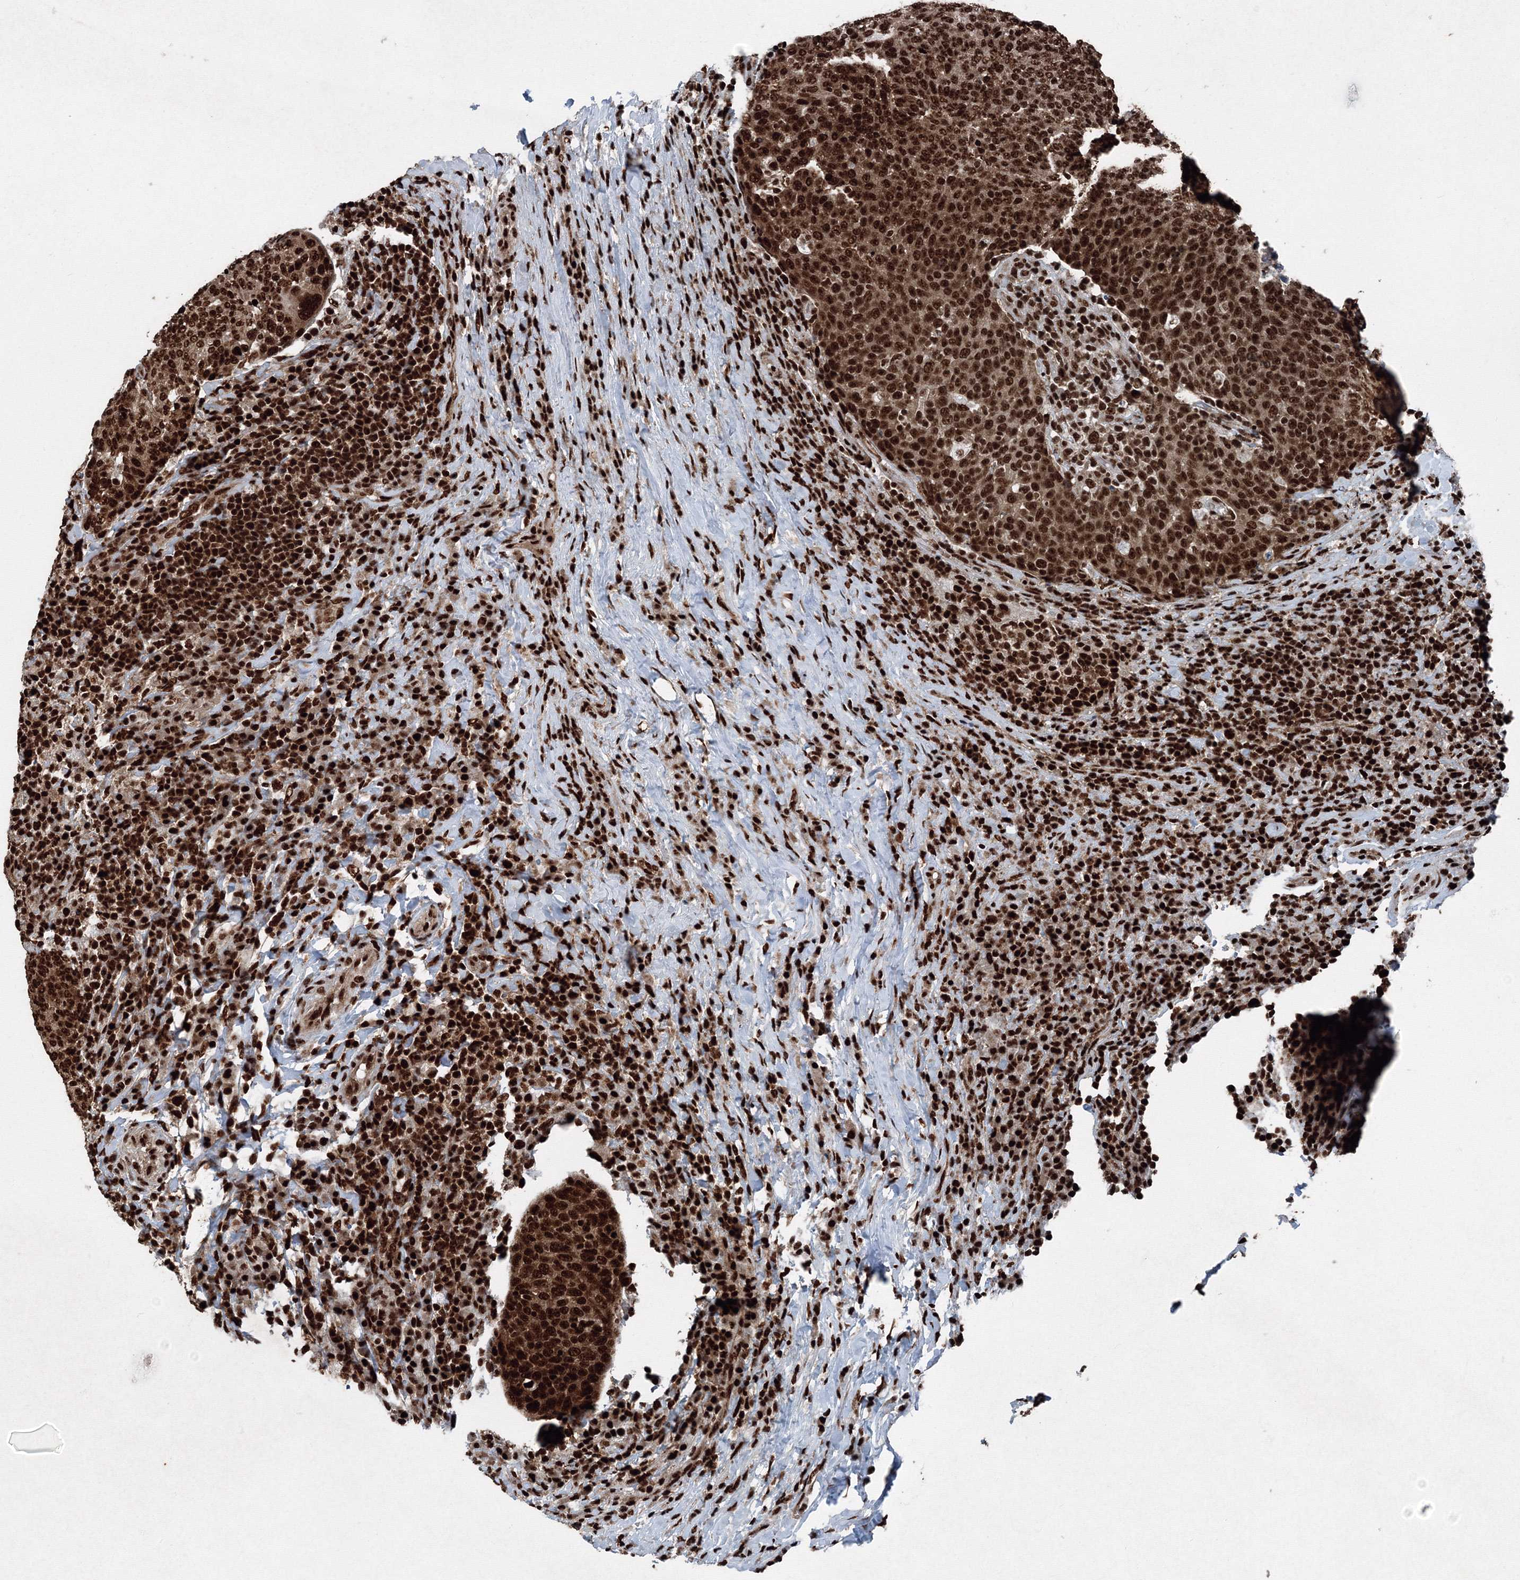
{"staining": {"intensity": "strong", "quantity": ">75%", "location": "nuclear"}, "tissue": "head and neck cancer", "cell_type": "Tumor cells", "image_type": "cancer", "snomed": [{"axis": "morphology", "description": "Squamous cell carcinoma, NOS"}, {"axis": "morphology", "description": "Squamous cell carcinoma, metastatic, NOS"}, {"axis": "topography", "description": "Lymph node"}, {"axis": "topography", "description": "Head-Neck"}], "caption": "DAB (3,3'-diaminobenzidine) immunohistochemical staining of human head and neck cancer (squamous cell carcinoma) exhibits strong nuclear protein expression in approximately >75% of tumor cells.", "gene": "SNRPC", "patient": {"sex": "male", "age": 62}}